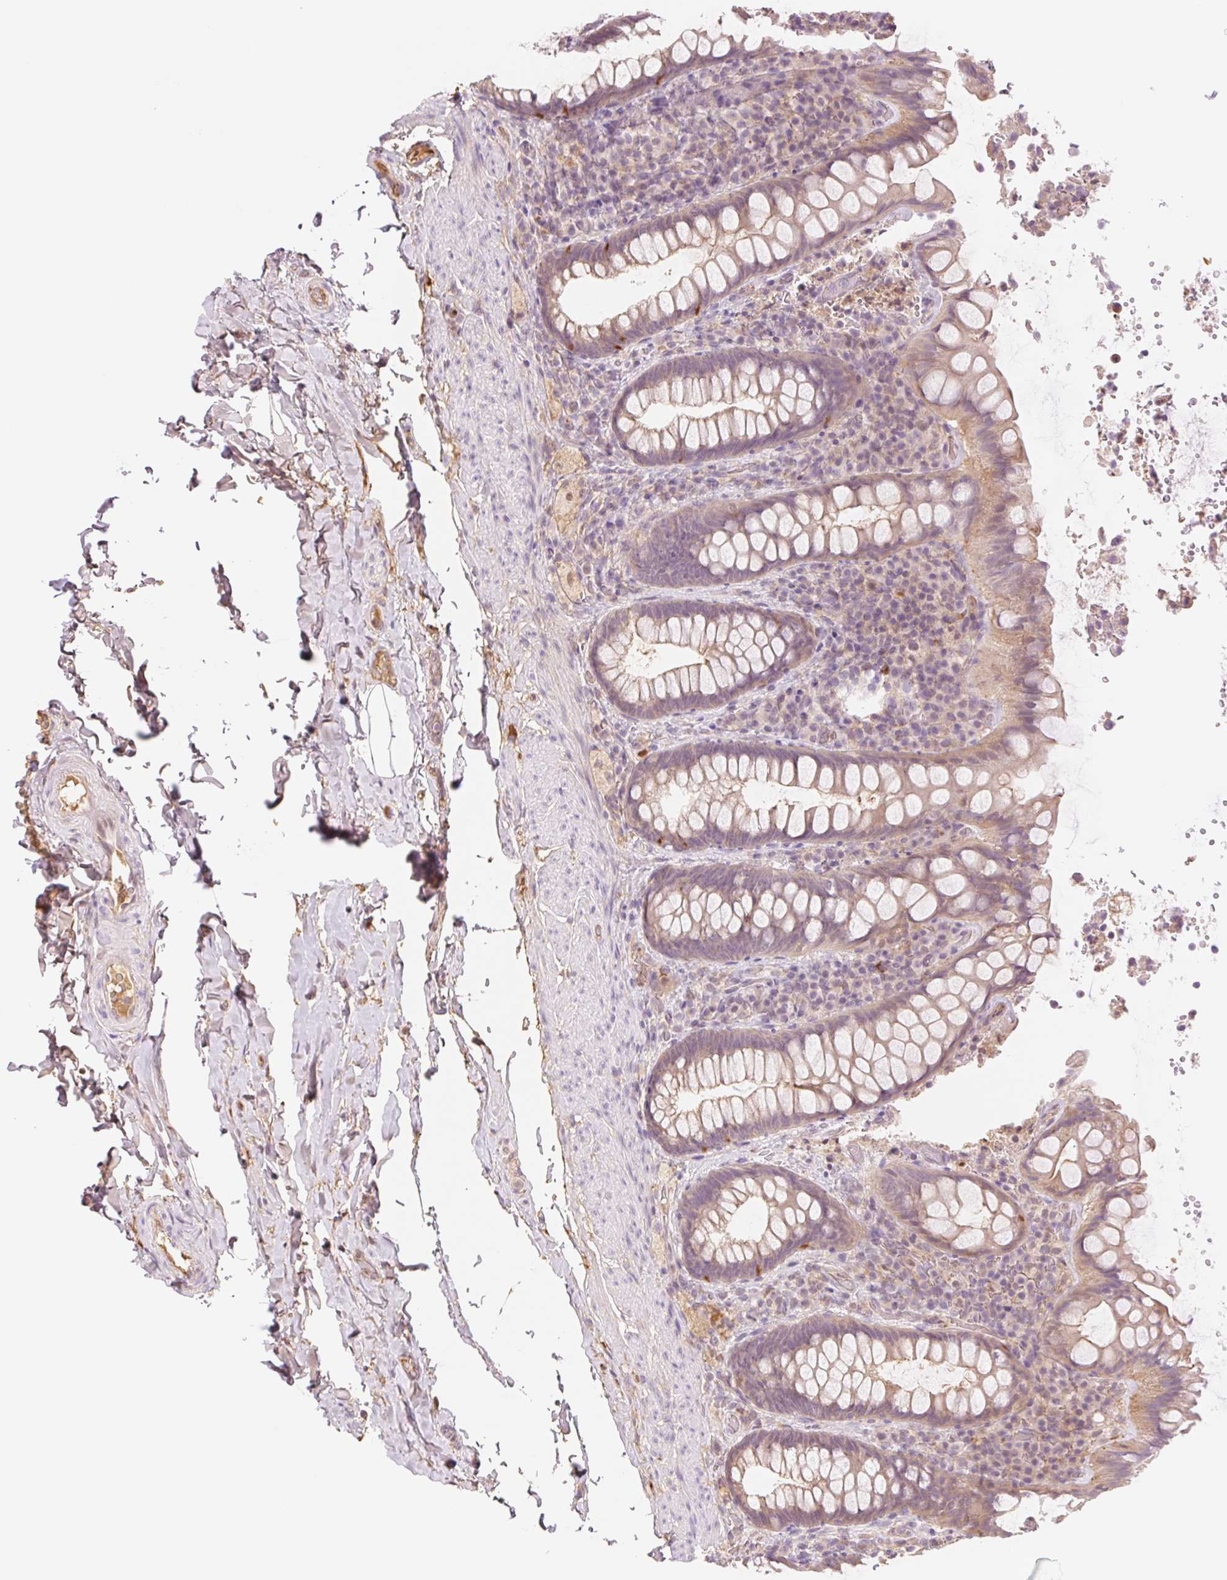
{"staining": {"intensity": "weak", "quantity": "25%-75%", "location": "cytoplasmic/membranous"}, "tissue": "rectum", "cell_type": "Glandular cells", "image_type": "normal", "snomed": [{"axis": "morphology", "description": "Normal tissue, NOS"}, {"axis": "topography", "description": "Rectum"}], "caption": "Glandular cells reveal low levels of weak cytoplasmic/membranous positivity in about 25%-75% of cells in benign human rectum.", "gene": "HEBP1", "patient": {"sex": "female", "age": 69}}